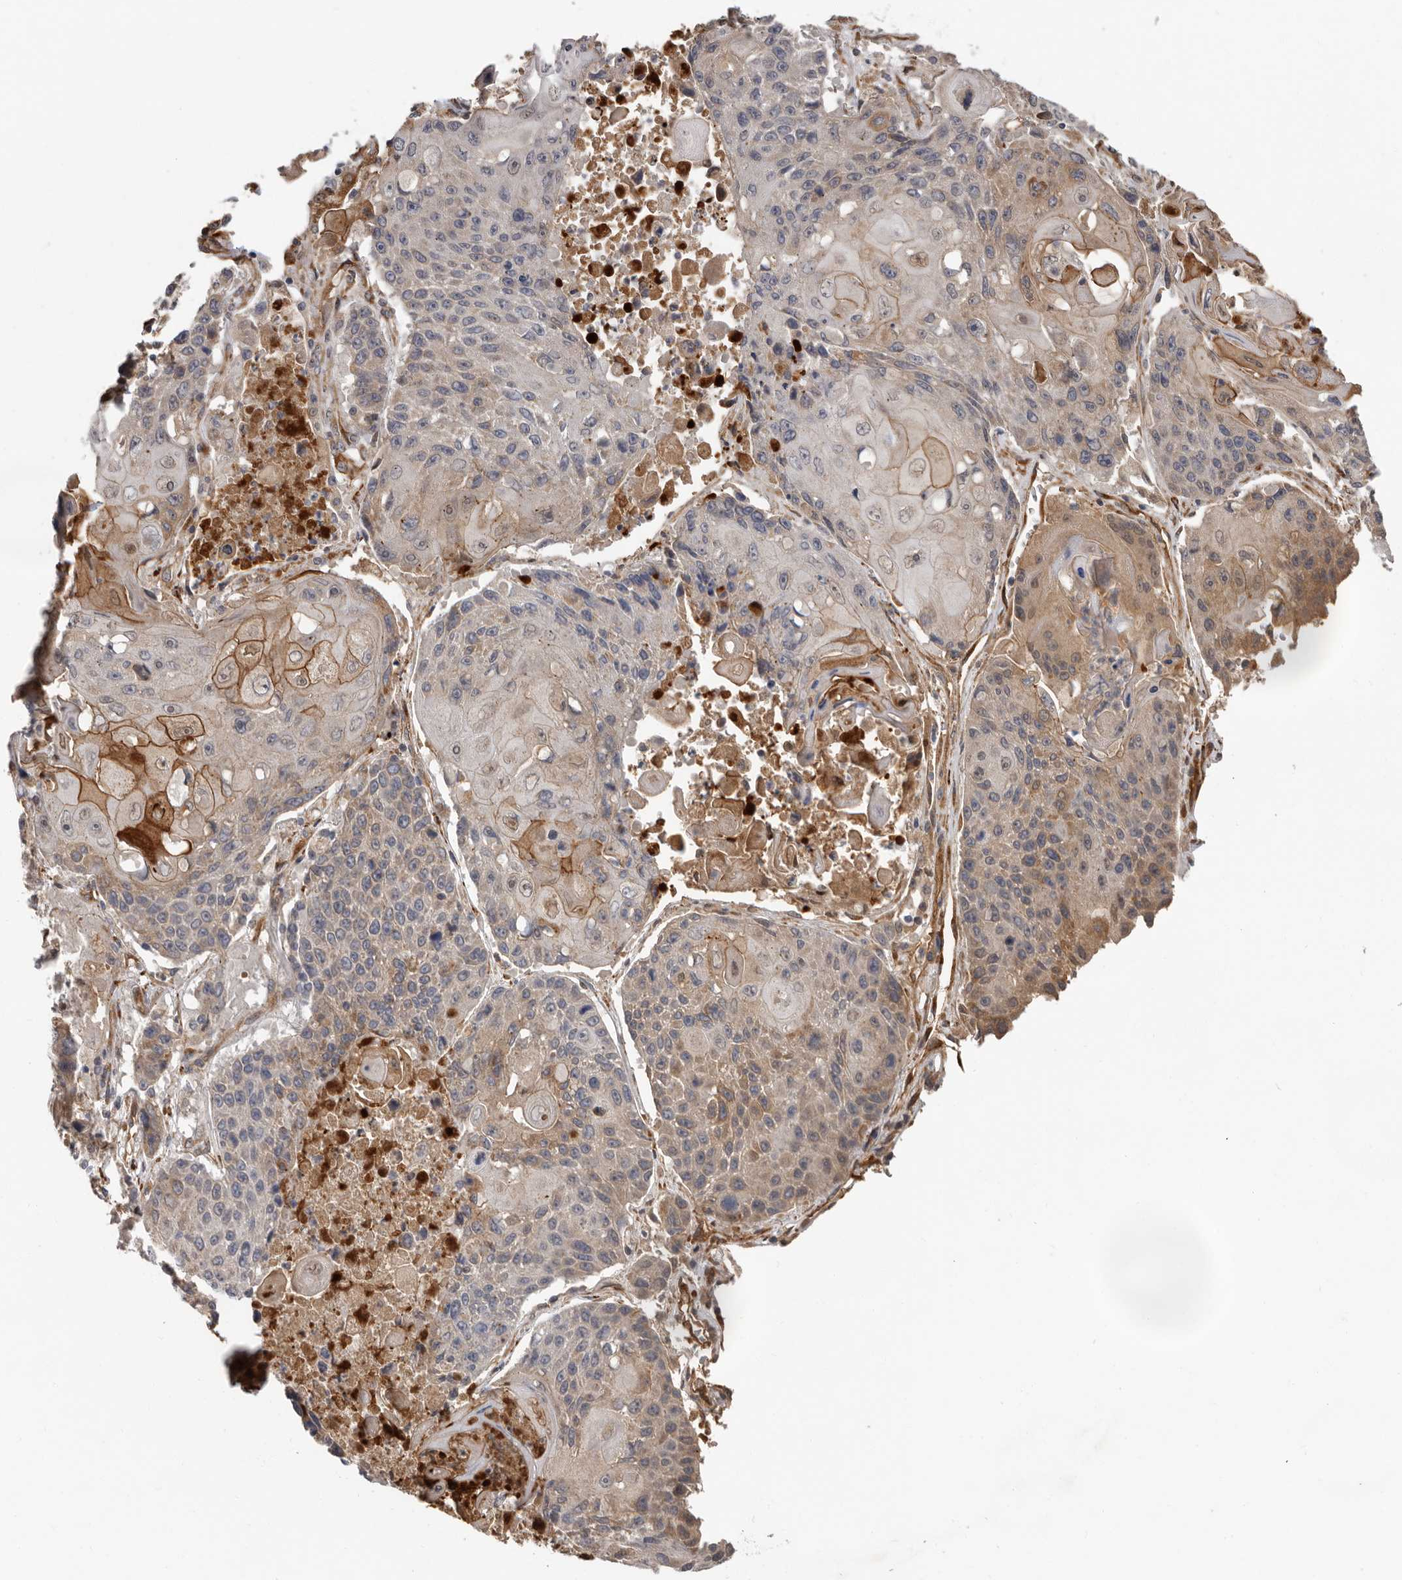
{"staining": {"intensity": "moderate", "quantity": "<25%", "location": "cytoplasmic/membranous"}, "tissue": "lung cancer", "cell_type": "Tumor cells", "image_type": "cancer", "snomed": [{"axis": "morphology", "description": "Squamous cell carcinoma, NOS"}, {"axis": "topography", "description": "Lung"}], "caption": "Protein expression analysis of human squamous cell carcinoma (lung) reveals moderate cytoplasmic/membranous positivity in about <25% of tumor cells. Using DAB (3,3'-diaminobenzidine) (brown) and hematoxylin (blue) stains, captured at high magnification using brightfield microscopy.", "gene": "MTF1", "patient": {"sex": "male", "age": 61}}